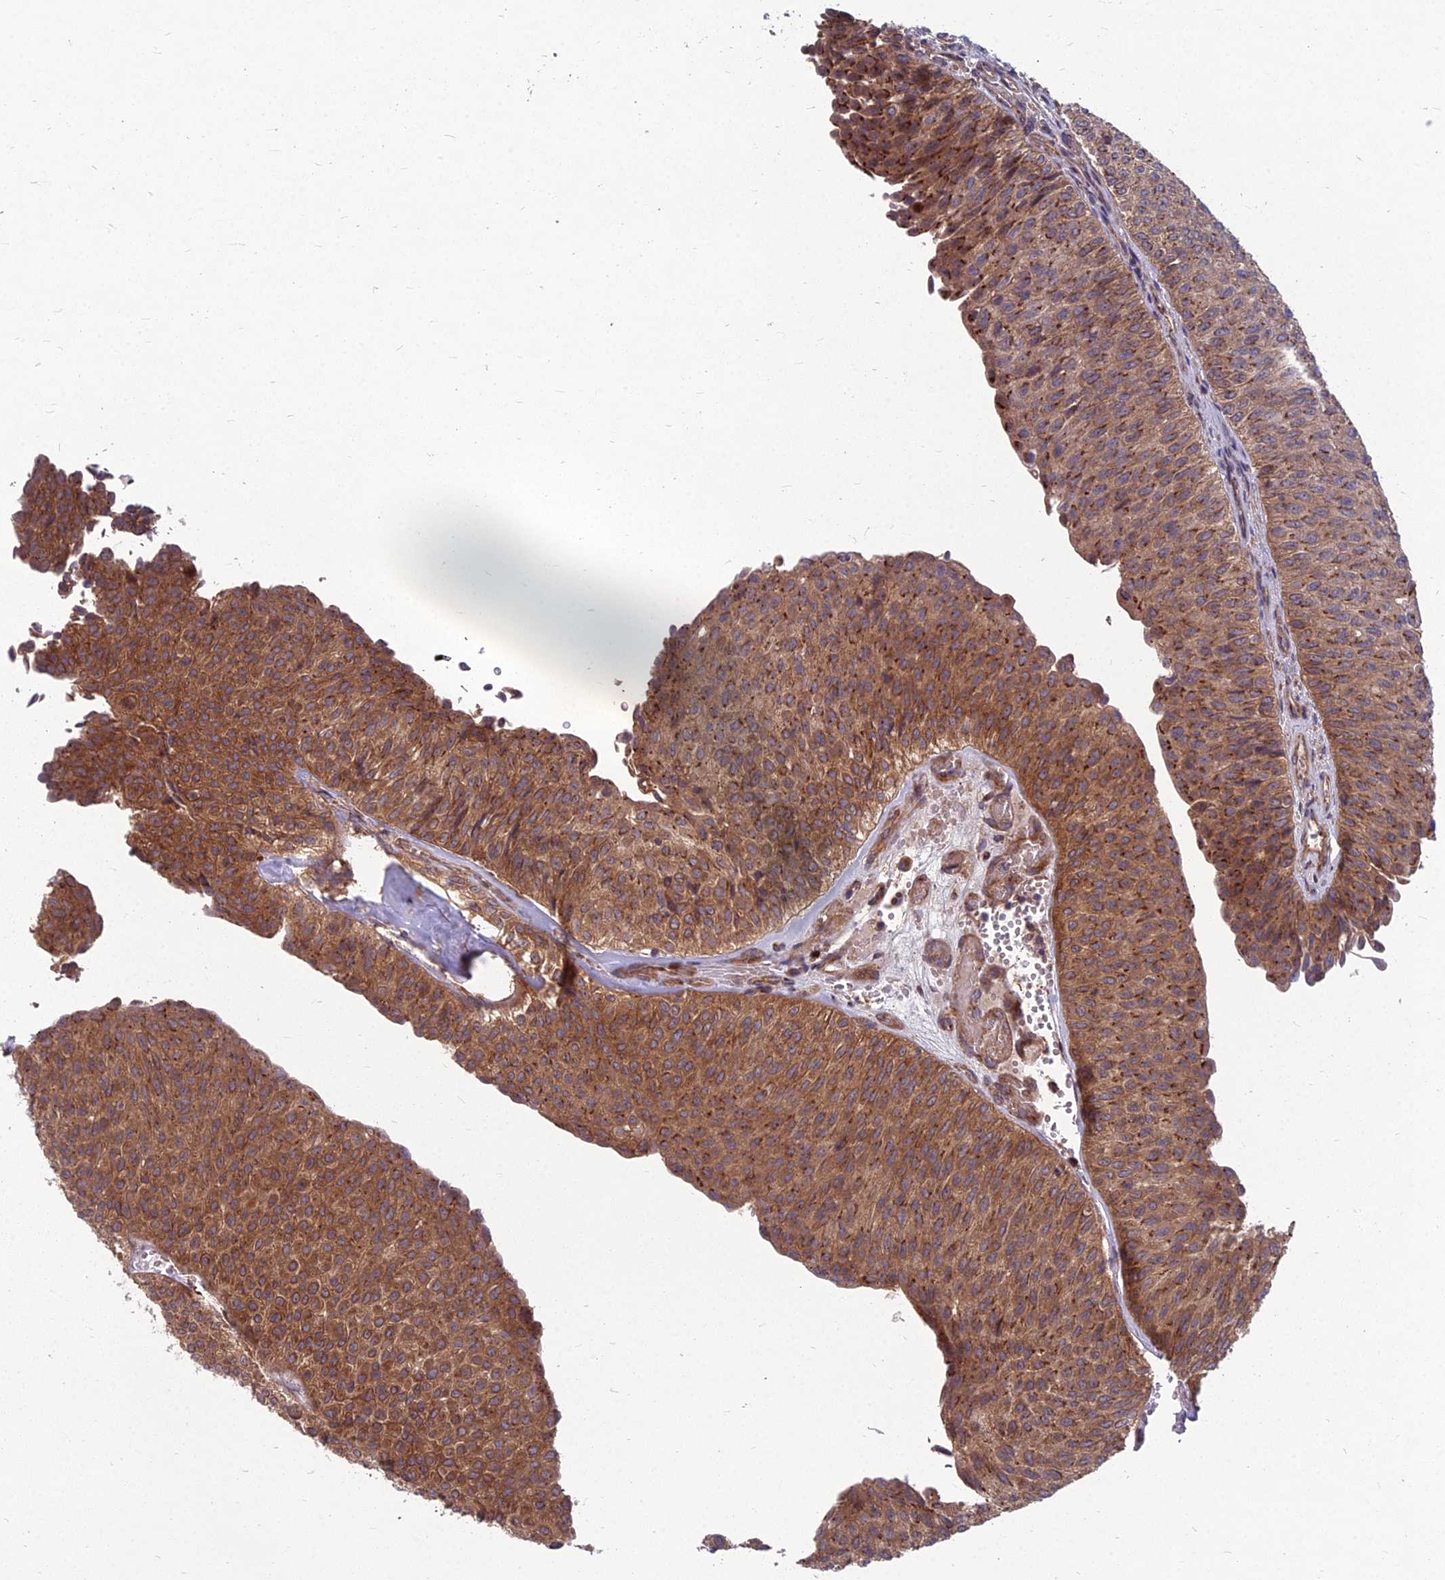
{"staining": {"intensity": "moderate", "quantity": "25%-75%", "location": "cytoplasmic/membranous"}, "tissue": "urothelial cancer", "cell_type": "Tumor cells", "image_type": "cancer", "snomed": [{"axis": "morphology", "description": "Urothelial carcinoma, Low grade"}, {"axis": "topography", "description": "Urinary bladder"}], "caption": "Urothelial cancer was stained to show a protein in brown. There is medium levels of moderate cytoplasmic/membranous positivity in approximately 25%-75% of tumor cells.", "gene": "MFSD8", "patient": {"sex": "male", "age": 78}}